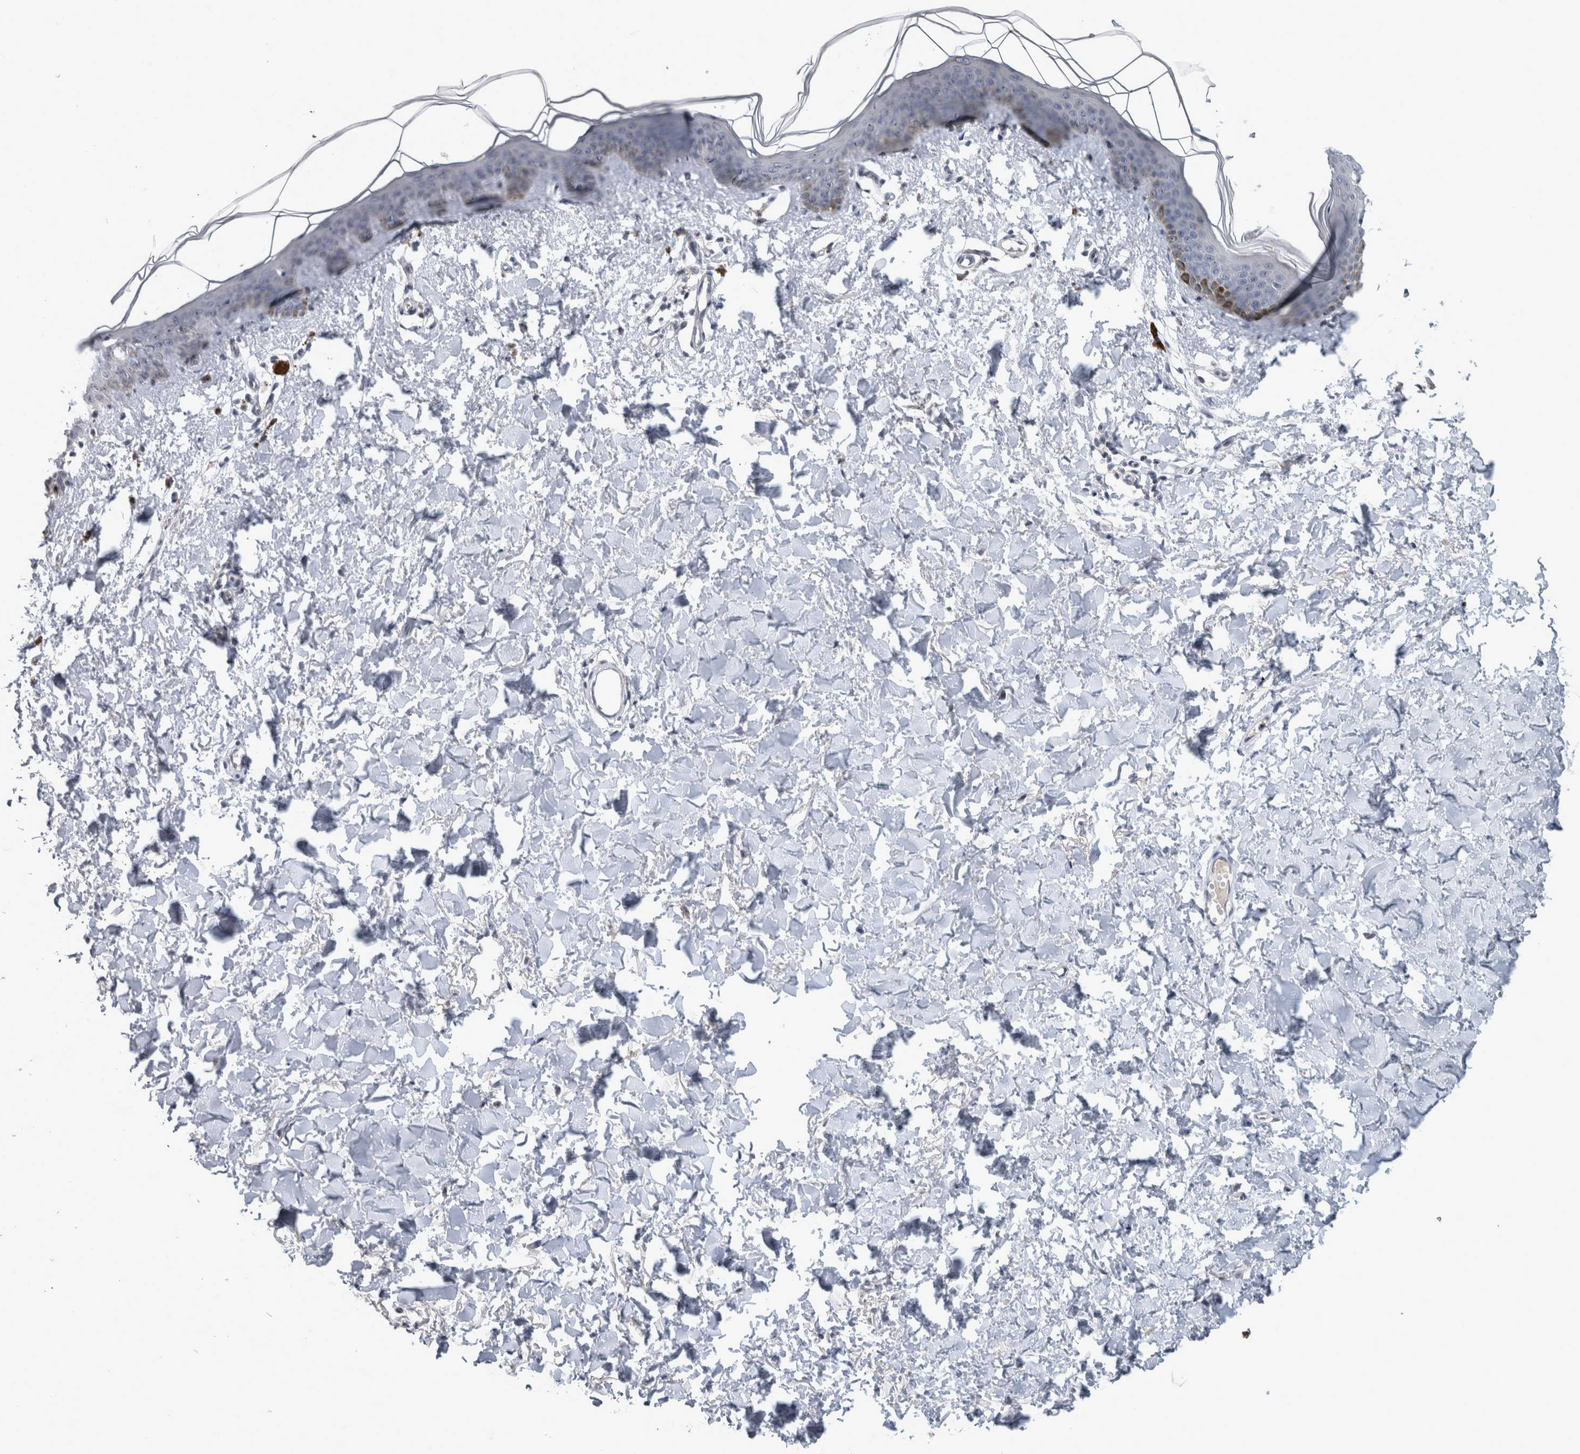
{"staining": {"intensity": "negative", "quantity": "none", "location": "none"}, "tissue": "skin", "cell_type": "Fibroblasts", "image_type": "normal", "snomed": [{"axis": "morphology", "description": "Normal tissue, NOS"}, {"axis": "topography", "description": "Skin"}], "caption": "IHC image of normal skin: skin stained with DAB (3,3'-diaminobenzidine) displays no significant protein expression in fibroblasts. Brightfield microscopy of immunohistochemistry (IHC) stained with DAB (brown) and hematoxylin (blue), captured at high magnification.", "gene": "RBM28", "patient": {"sex": "female", "age": 46}}